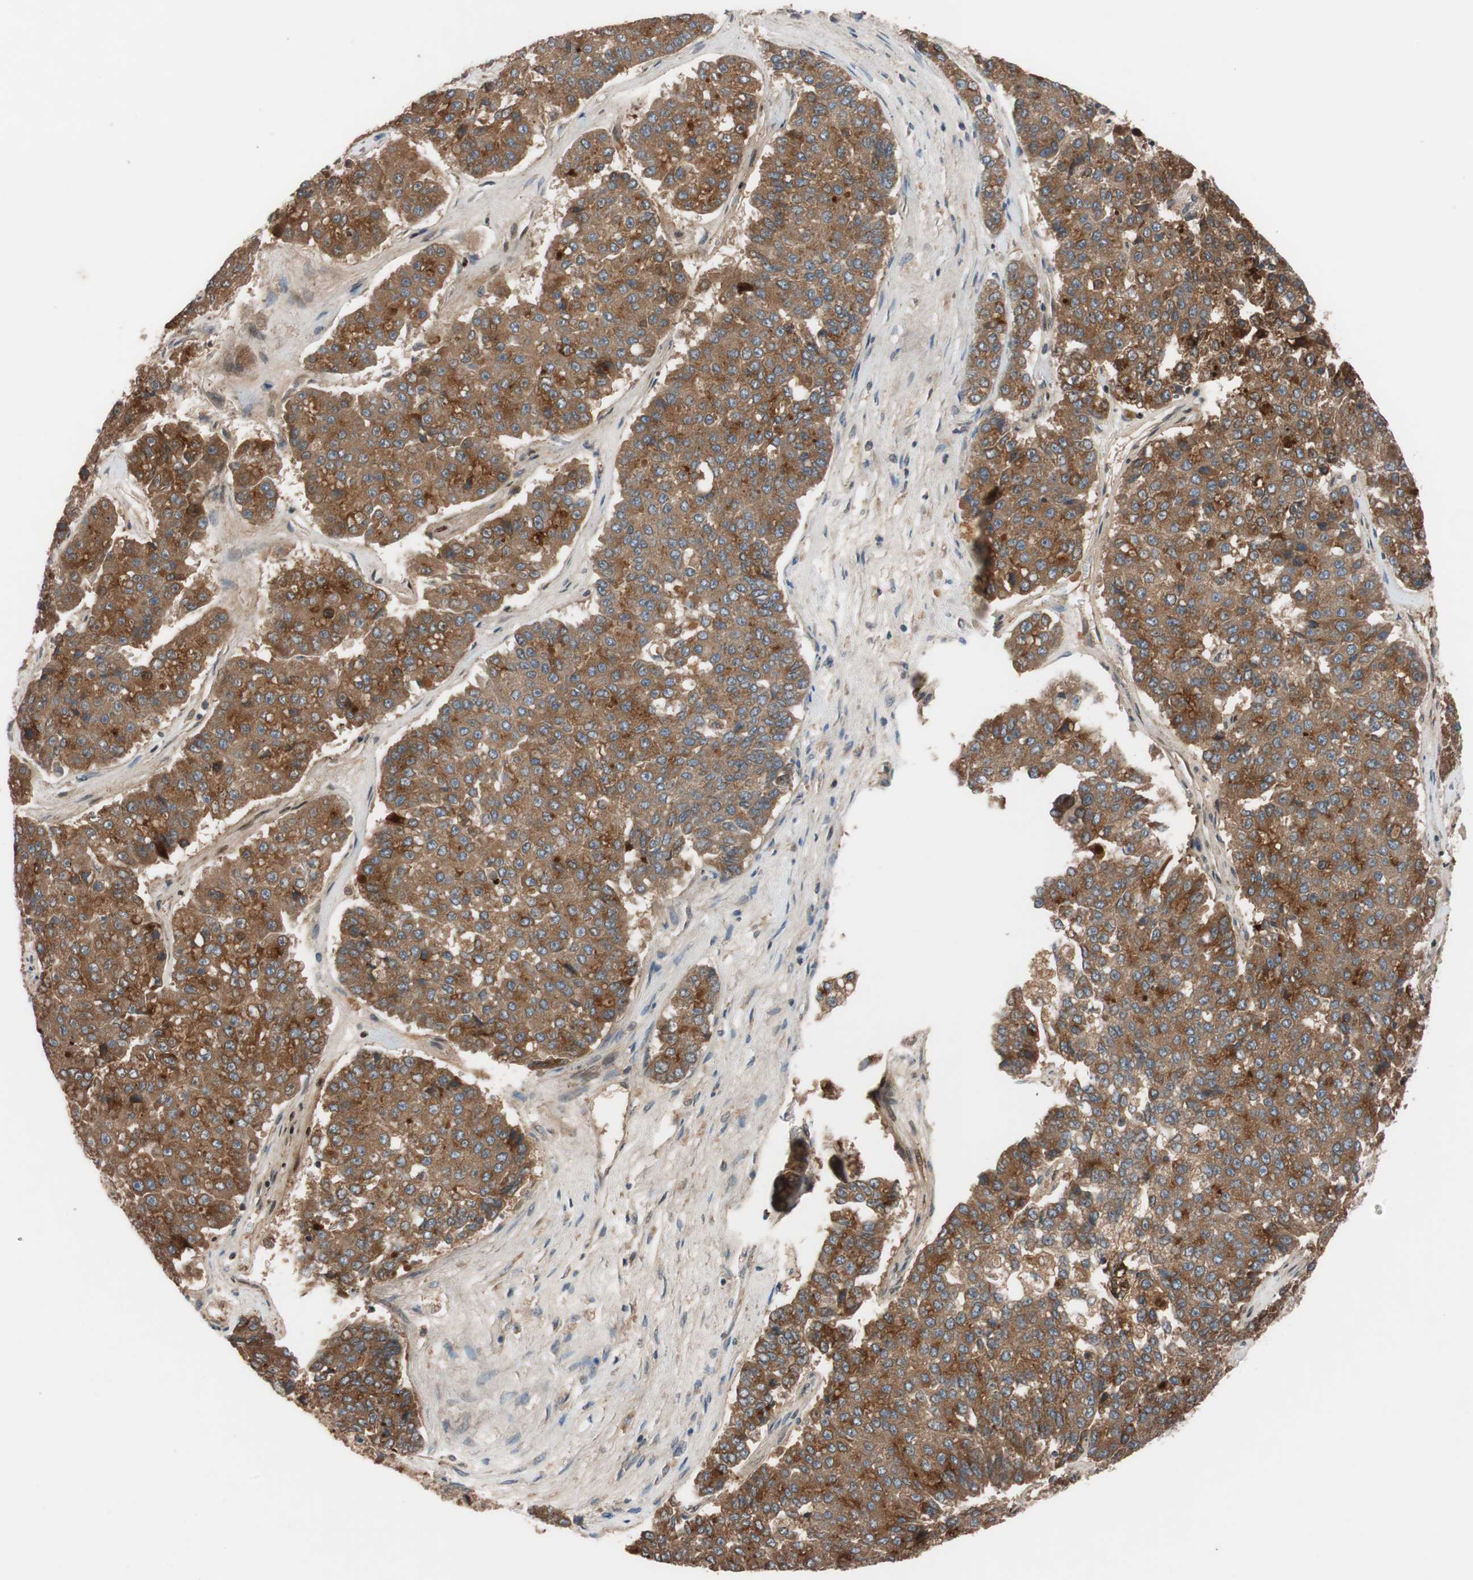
{"staining": {"intensity": "moderate", "quantity": ">75%", "location": "cytoplasmic/membranous"}, "tissue": "pancreatic cancer", "cell_type": "Tumor cells", "image_type": "cancer", "snomed": [{"axis": "morphology", "description": "Adenocarcinoma, NOS"}, {"axis": "topography", "description": "Pancreas"}], "caption": "Human pancreatic cancer stained with a brown dye displays moderate cytoplasmic/membranous positive positivity in about >75% of tumor cells.", "gene": "SDC4", "patient": {"sex": "male", "age": 50}}